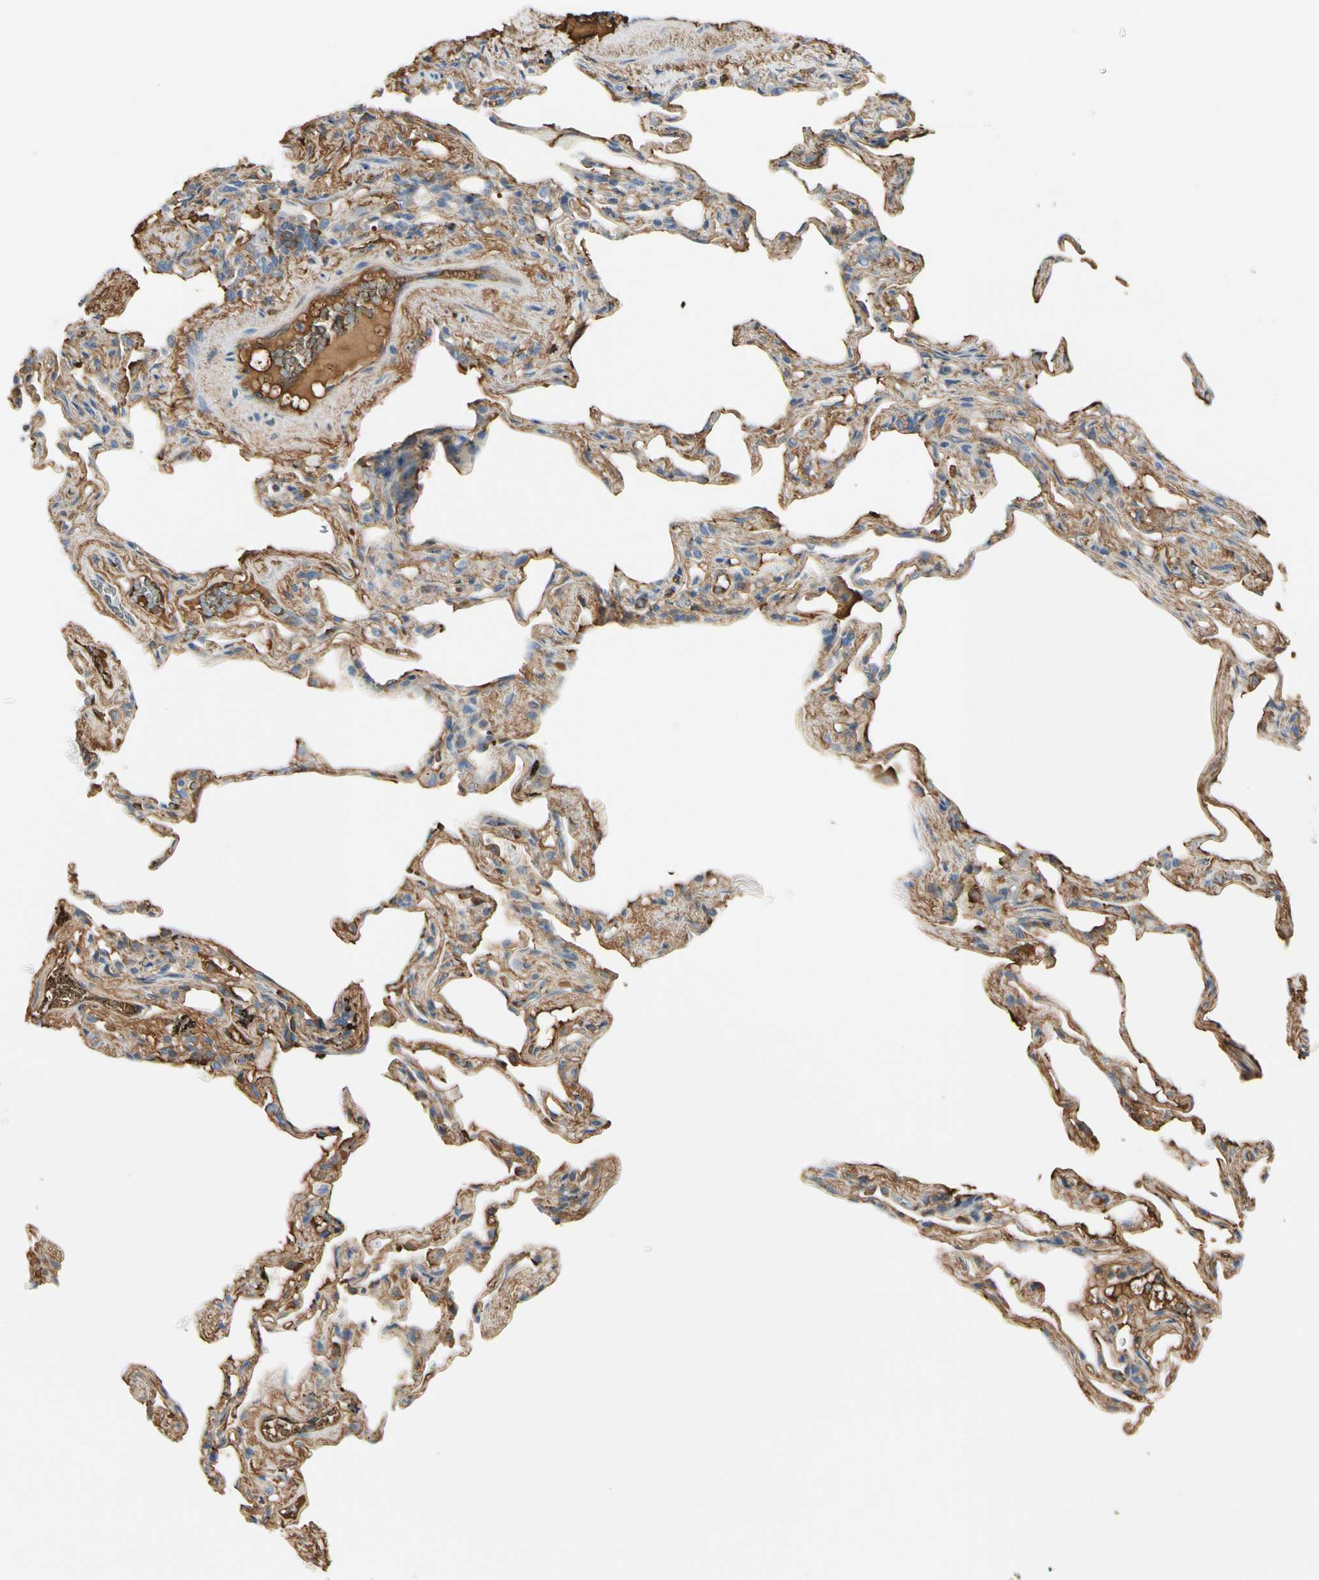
{"staining": {"intensity": "moderate", "quantity": ">75%", "location": "cytoplasmic/membranous"}, "tissue": "lung", "cell_type": "Alveolar cells", "image_type": "normal", "snomed": [{"axis": "morphology", "description": "Normal tissue, NOS"}, {"axis": "morphology", "description": "Inflammation, NOS"}, {"axis": "topography", "description": "Lung"}], "caption": "A medium amount of moderate cytoplasmic/membranous expression is seen in about >75% of alveolar cells in normal lung. (Brightfield microscopy of DAB IHC at high magnification).", "gene": "LAMB3", "patient": {"sex": "male", "age": 69}}